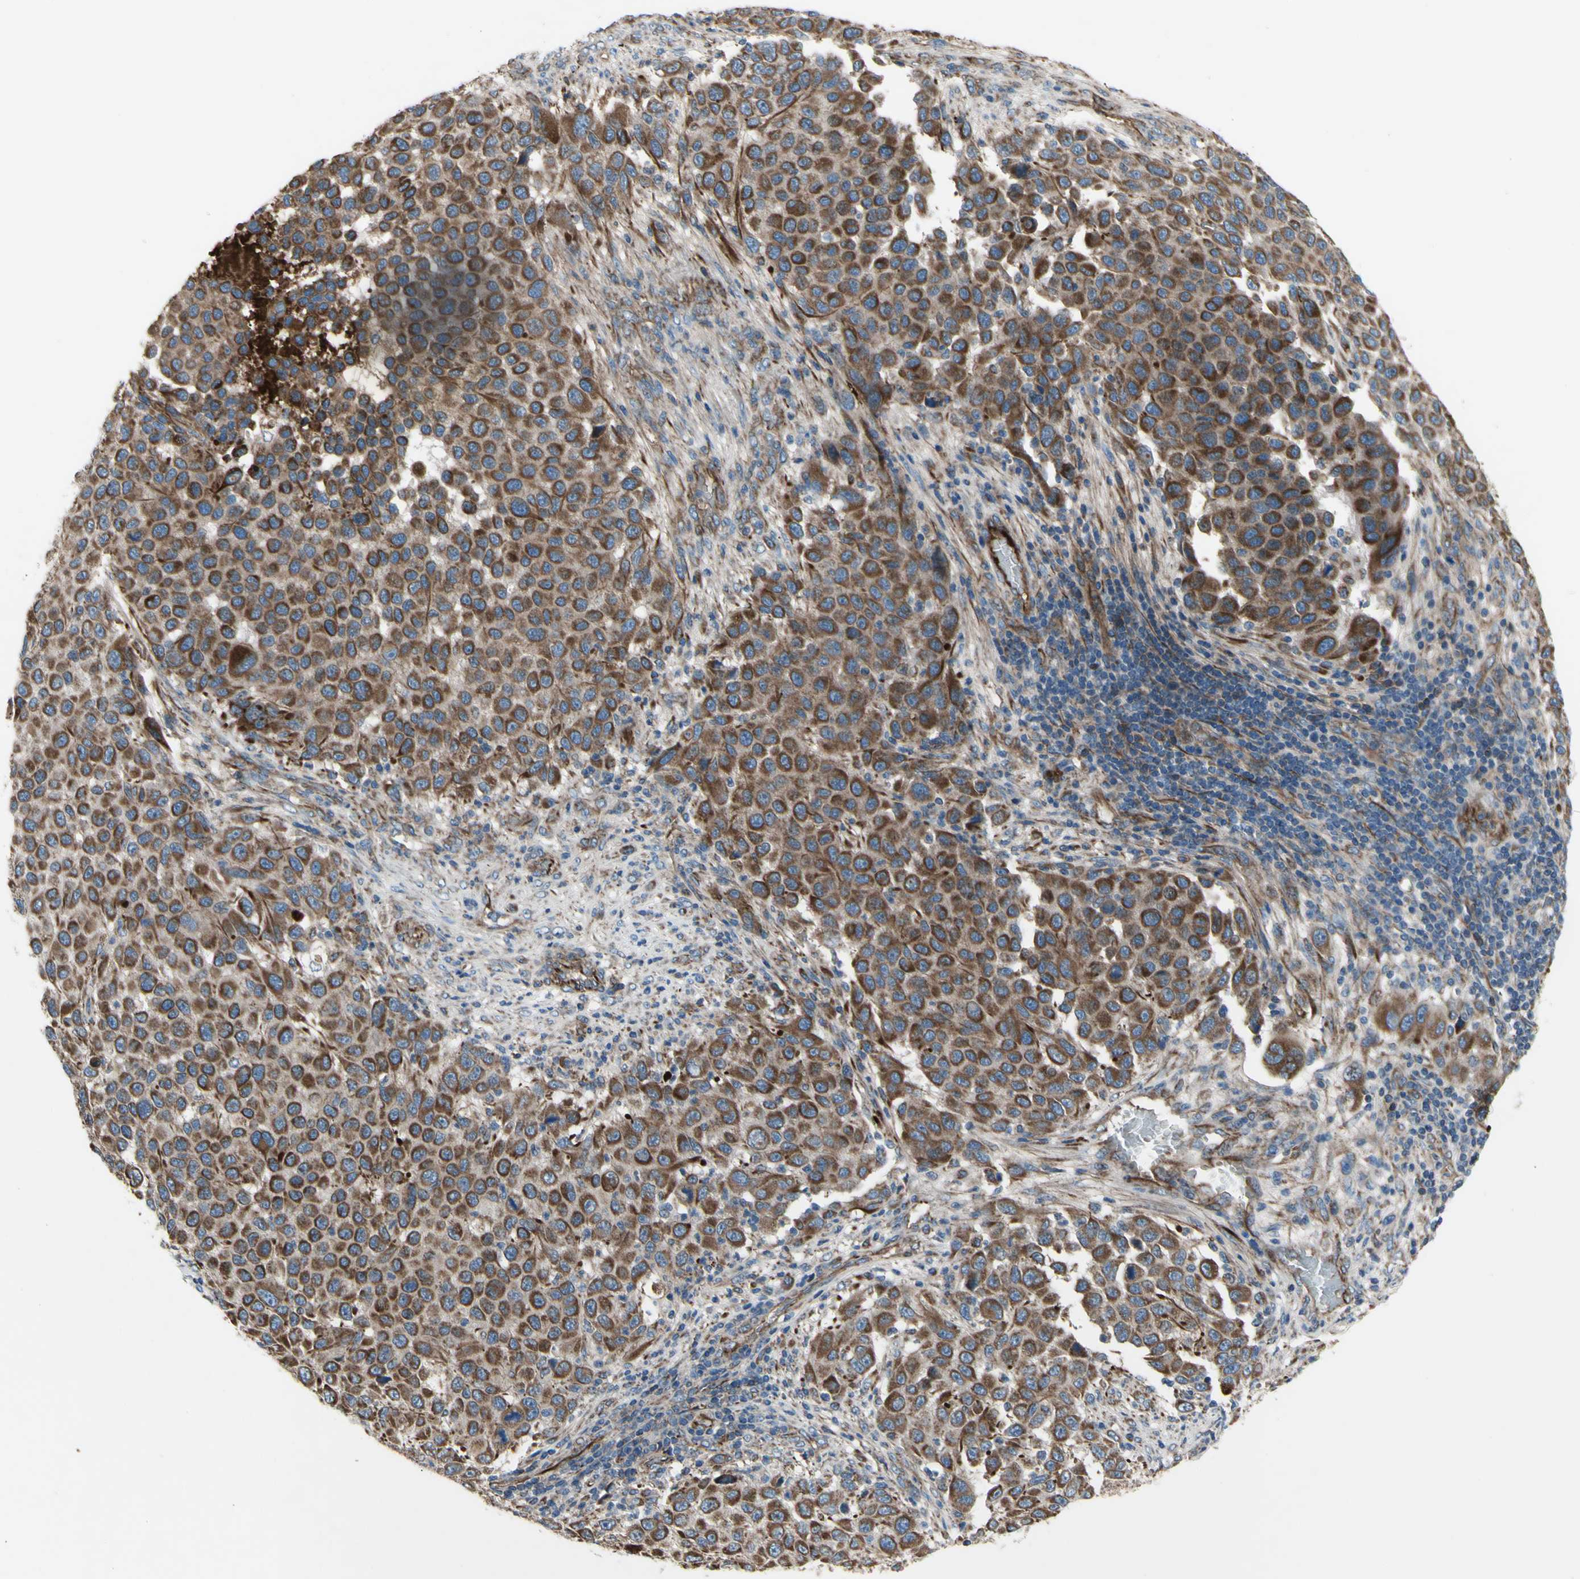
{"staining": {"intensity": "moderate", "quantity": ">75%", "location": "cytoplasmic/membranous"}, "tissue": "melanoma", "cell_type": "Tumor cells", "image_type": "cancer", "snomed": [{"axis": "morphology", "description": "Malignant melanoma, Metastatic site"}, {"axis": "topography", "description": "Lymph node"}], "caption": "Human melanoma stained with a protein marker shows moderate staining in tumor cells.", "gene": "EMC7", "patient": {"sex": "male", "age": 61}}